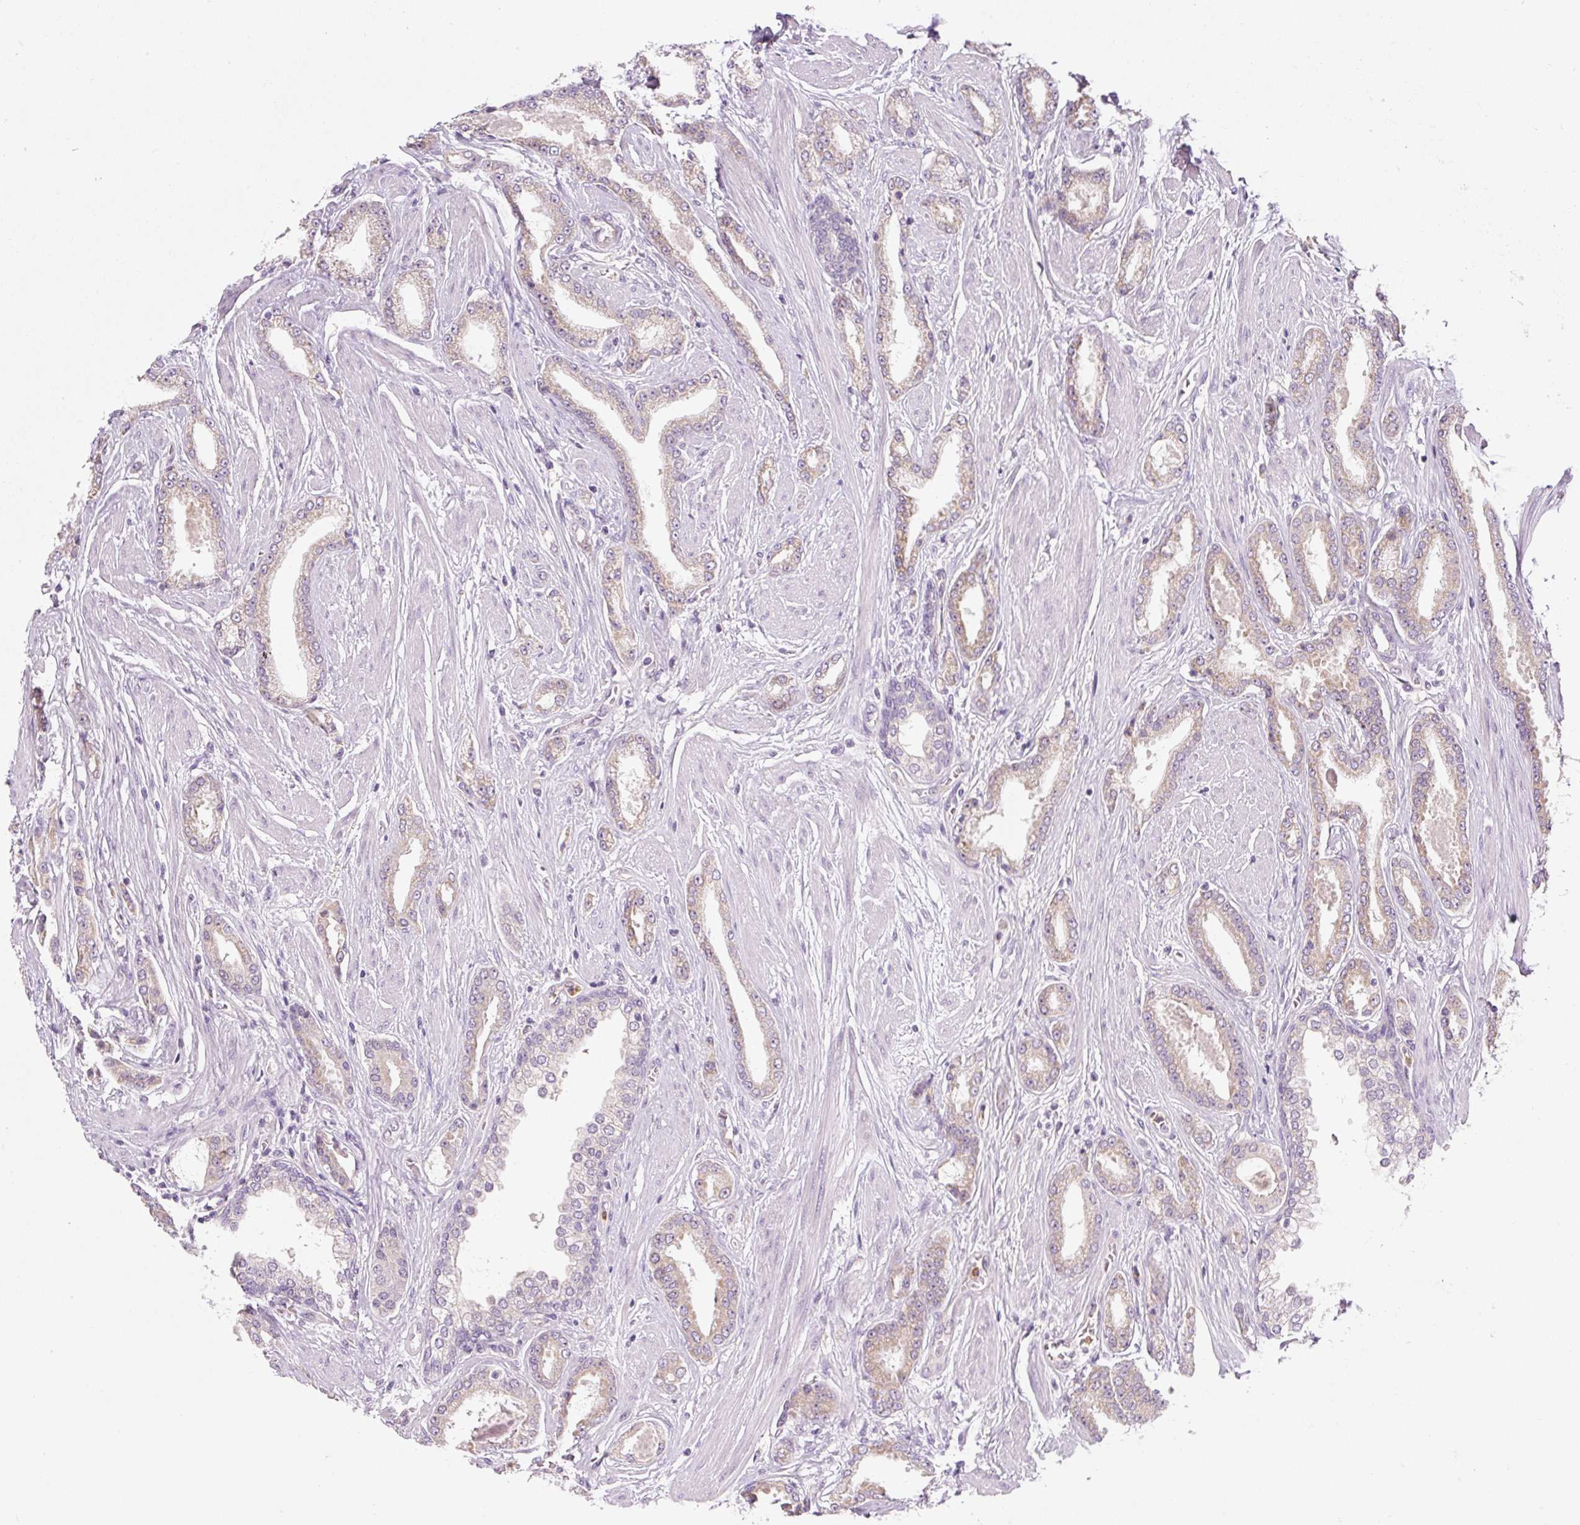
{"staining": {"intensity": "weak", "quantity": ">75%", "location": "cytoplasmic/membranous"}, "tissue": "prostate cancer", "cell_type": "Tumor cells", "image_type": "cancer", "snomed": [{"axis": "morphology", "description": "Adenocarcinoma, Low grade"}, {"axis": "topography", "description": "Prostate"}], "caption": "Prostate cancer stained with a protein marker reveals weak staining in tumor cells.", "gene": "OMA1", "patient": {"sex": "male", "age": 42}}